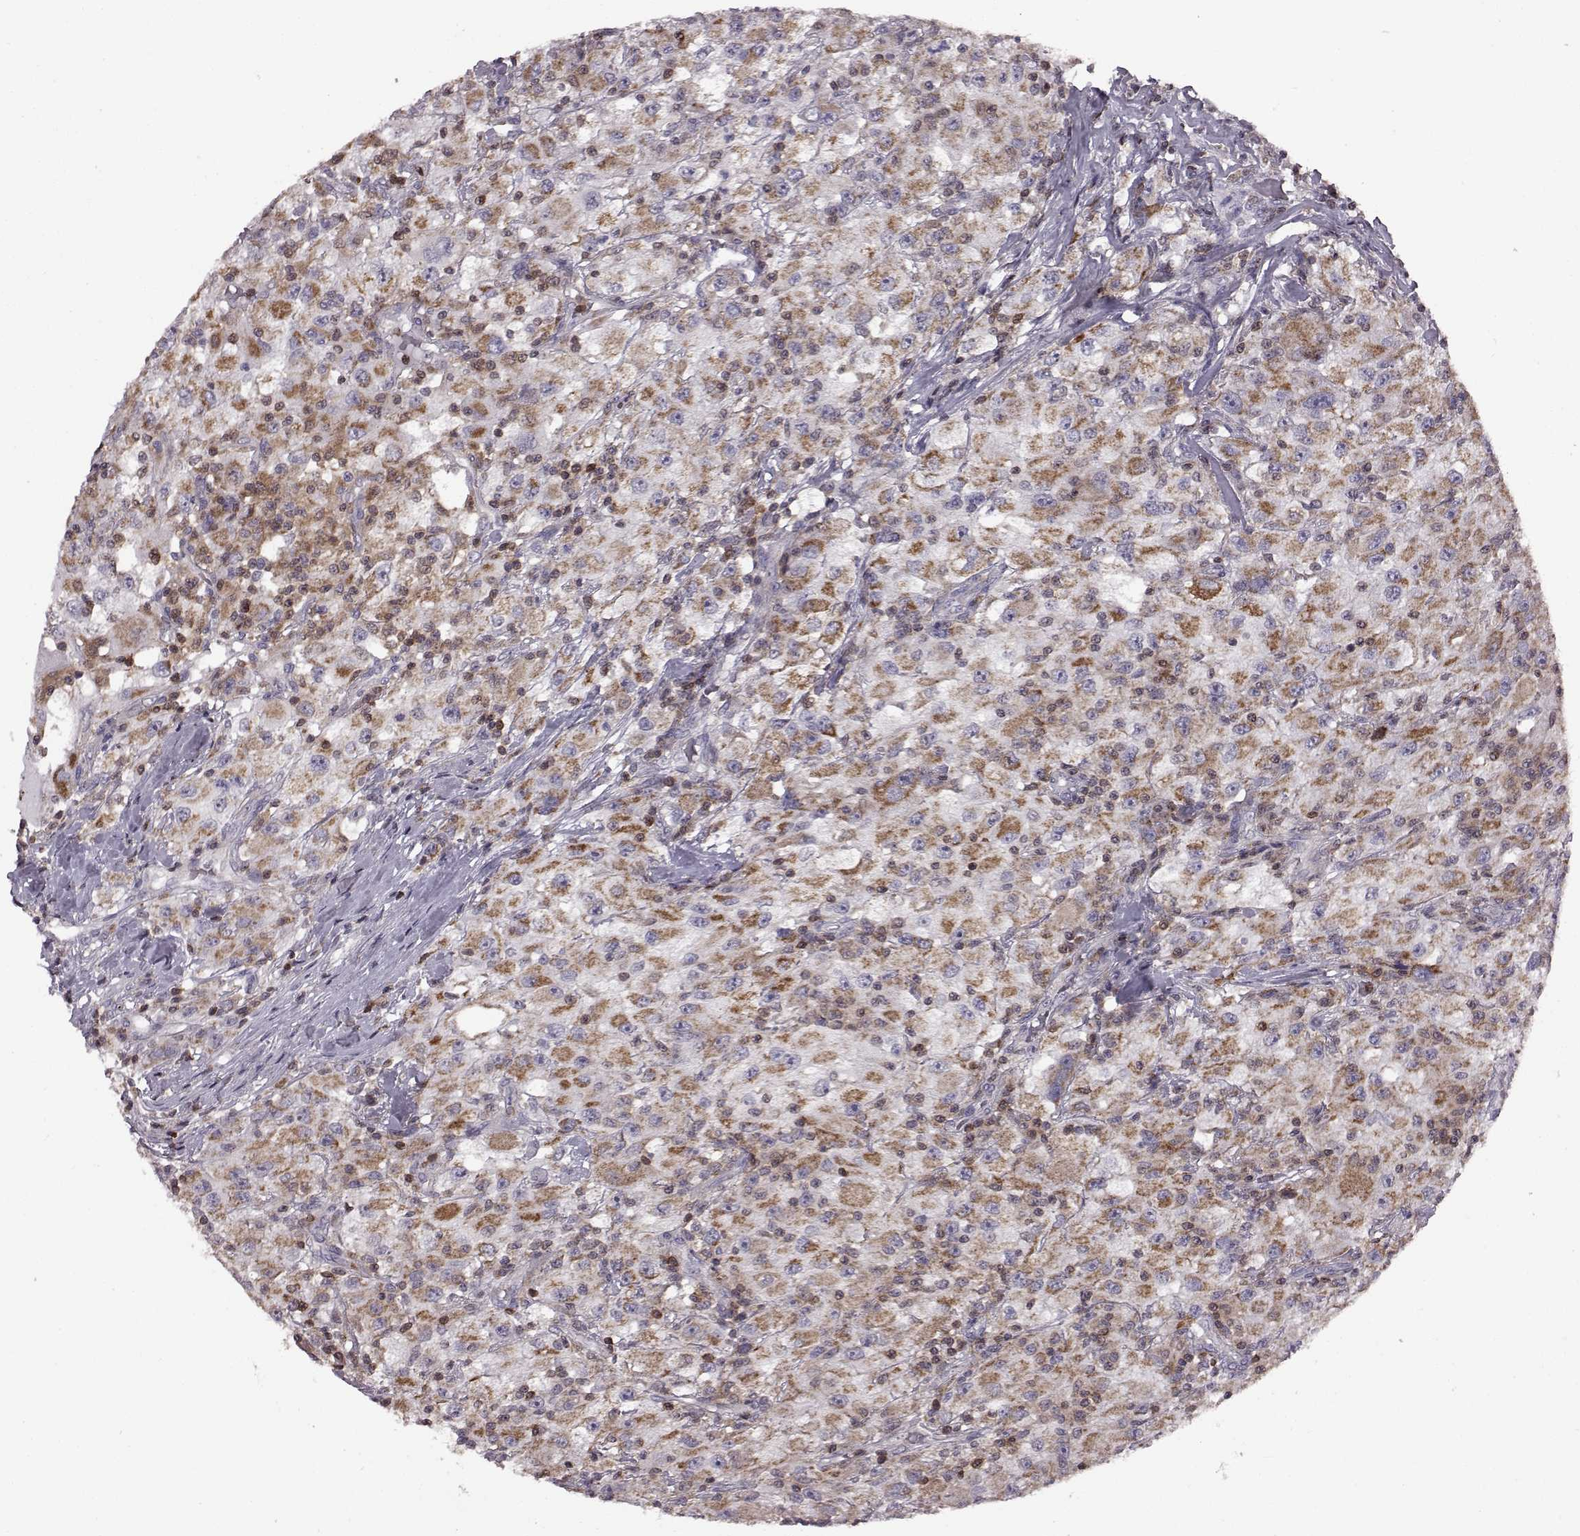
{"staining": {"intensity": "moderate", "quantity": ">75%", "location": "cytoplasmic/membranous"}, "tissue": "renal cancer", "cell_type": "Tumor cells", "image_type": "cancer", "snomed": [{"axis": "morphology", "description": "Adenocarcinoma, NOS"}, {"axis": "topography", "description": "Kidney"}], "caption": "This photomicrograph shows adenocarcinoma (renal) stained with IHC to label a protein in brown. The cytoplasmic/membranous of tumor cells show moderate positivity for the protein. Nuclei are counter-stained blue.", "gene": "DOK2", "patient": {"sex": "female", "age": 67}}